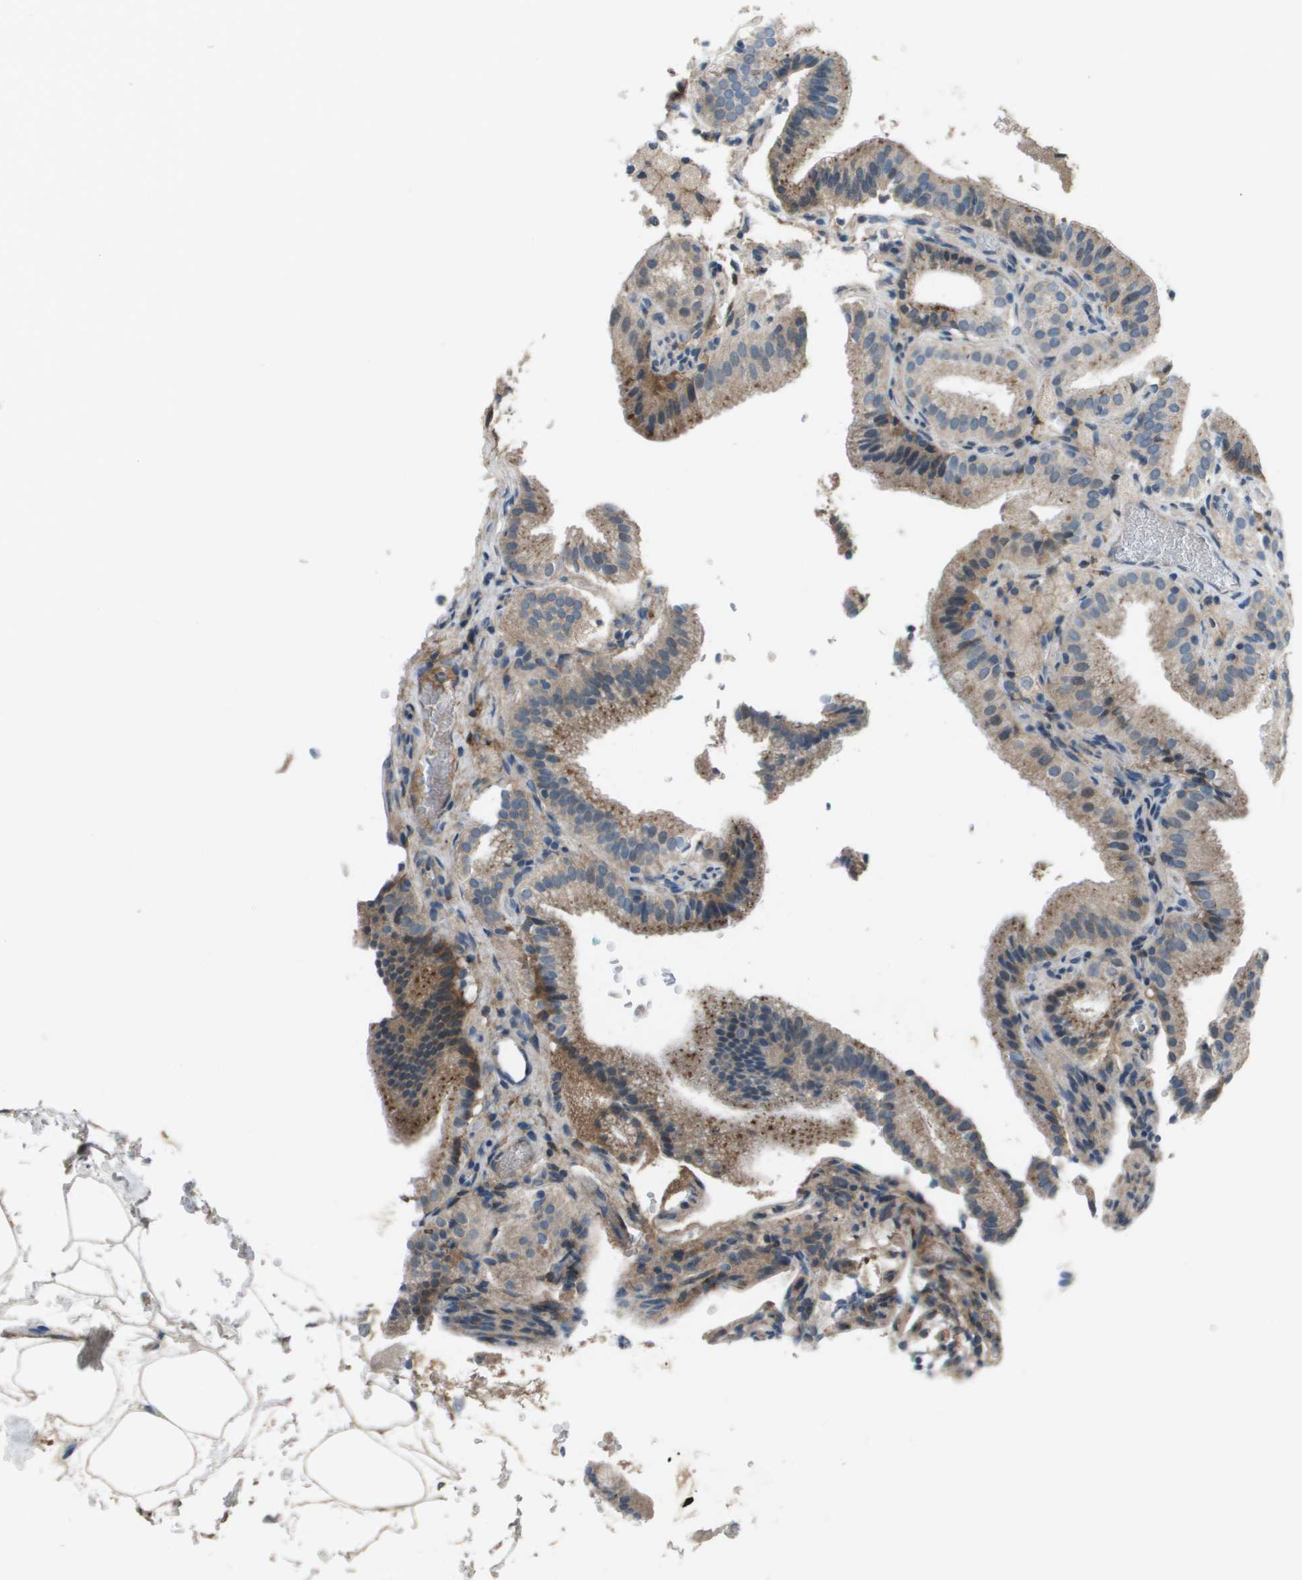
{"staining": {"intensity": "moderate", "quantity": "25%-75%", "location": "cytoplasmic/membranous"}, "tissue": "gallbladder", "cell_type": "Glandular cells", "image_type": "normal", "snomed": [{"axis": "morphology", "description": "Normal tissue, NOS"}, {"axis": "topography", "description": "Gallbladder"}], "caption": "Gallbladder stained with DAB IHC exhibits medium levels of moderate cytoplasmic/membranous positivity in about 25%-75% of glandular cells.", "gene": "PCOLCE", "patient": {"sex": "male", "age": 54}}